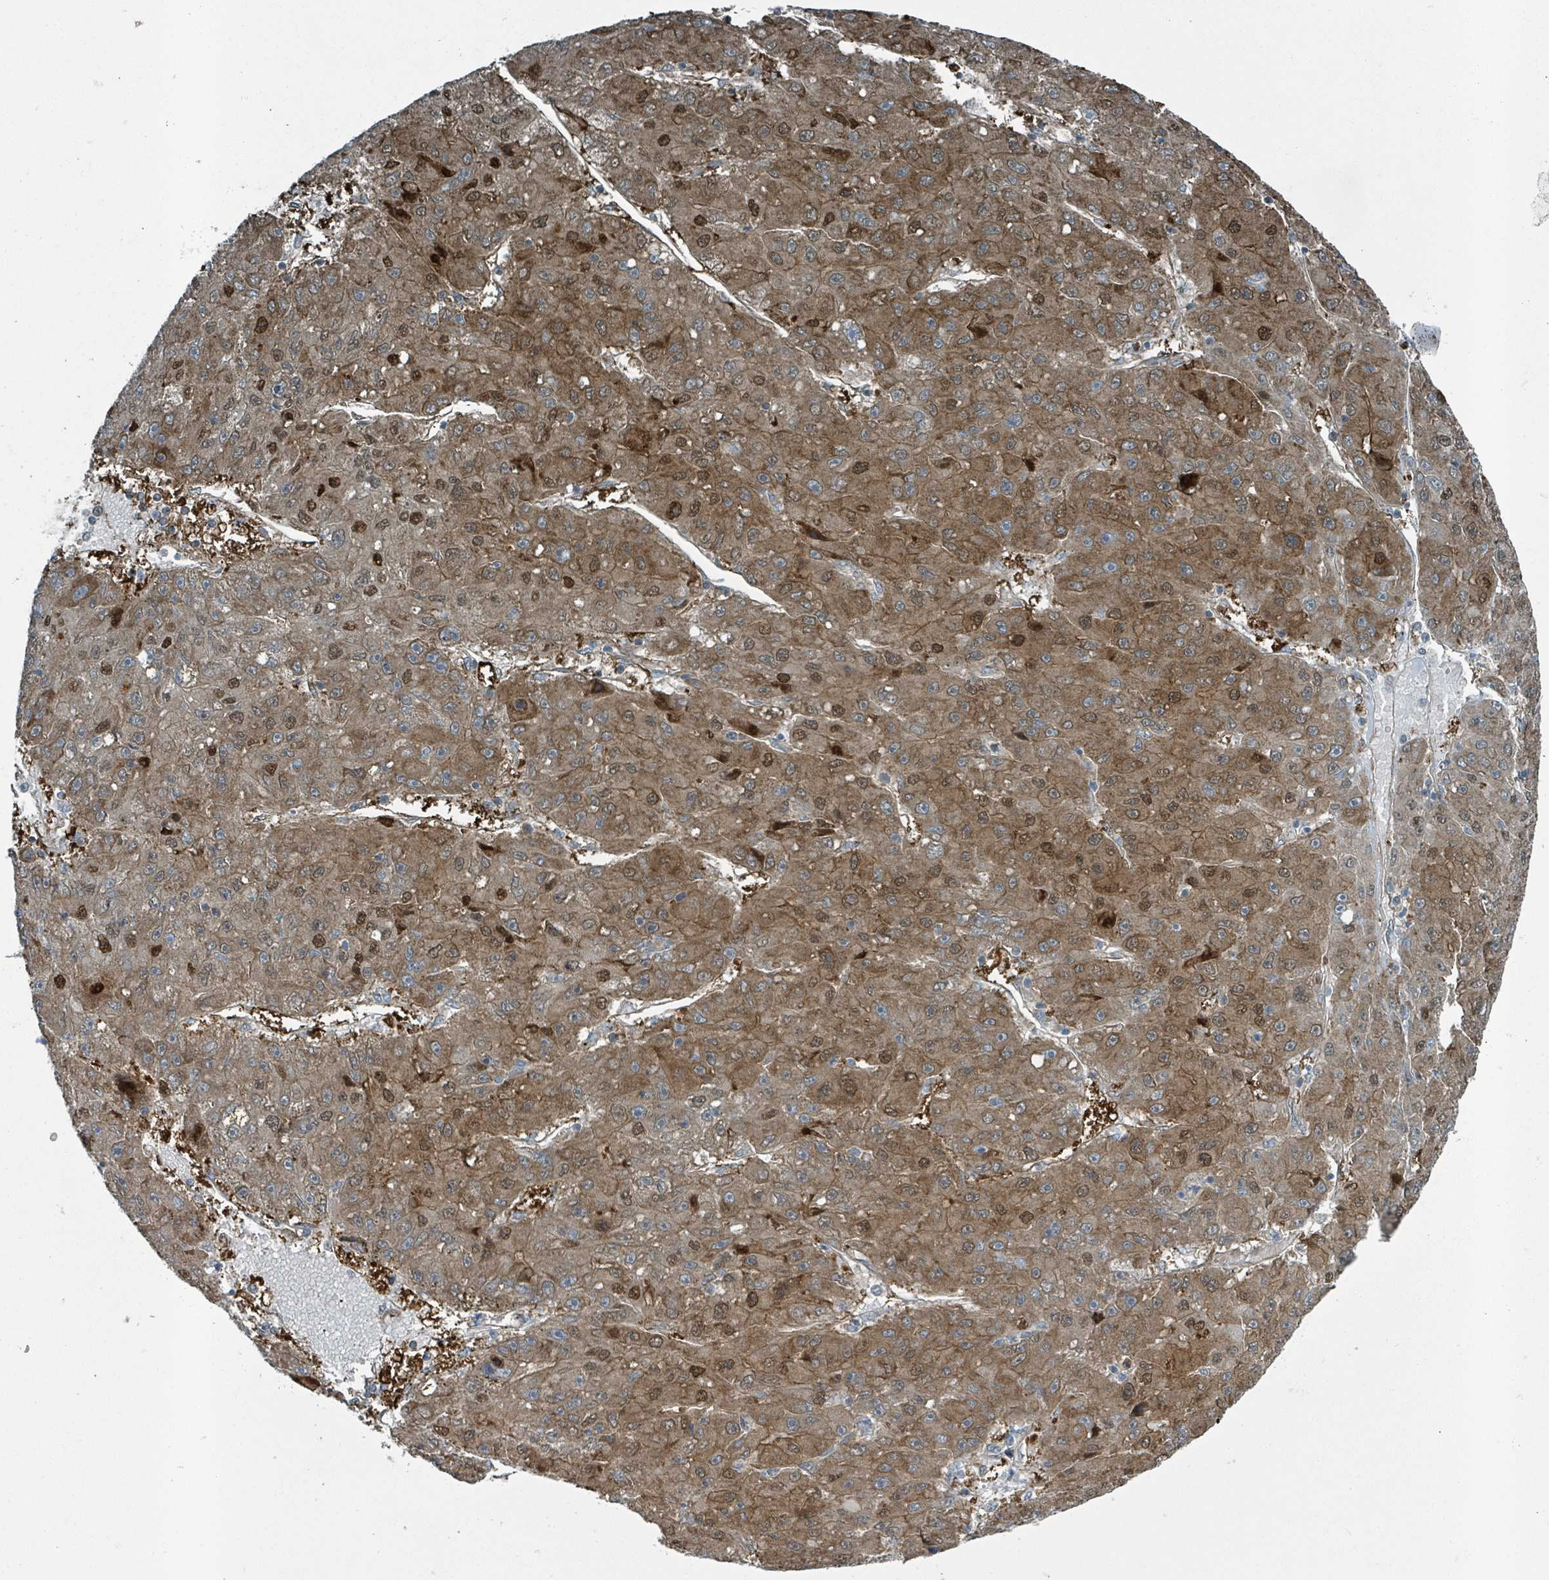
{"staining": {"intensity": "moderate", "quantity": ">75%", "location": "cytoplasmic/membranous,nuclear"}, "tissue": "liver cancer", "cell_type": "Tumor cells", "image_type": "cancer", "snomed": [{"axis": "morphology", "description": "Carcinoma, Hepatocellular, NOS"}, {"axis": "topography", "description": "Liver"}], "caption": "This histopathology image reveals IHC staining of human liver cancer (hepatocellular carcinoma), with medium moderate cytoplasmic/membranous and nuclear expression in approximately >75% of tumor cells.", "gene": "RHPN2", "patient": {"sex": "male", "age": 67}}